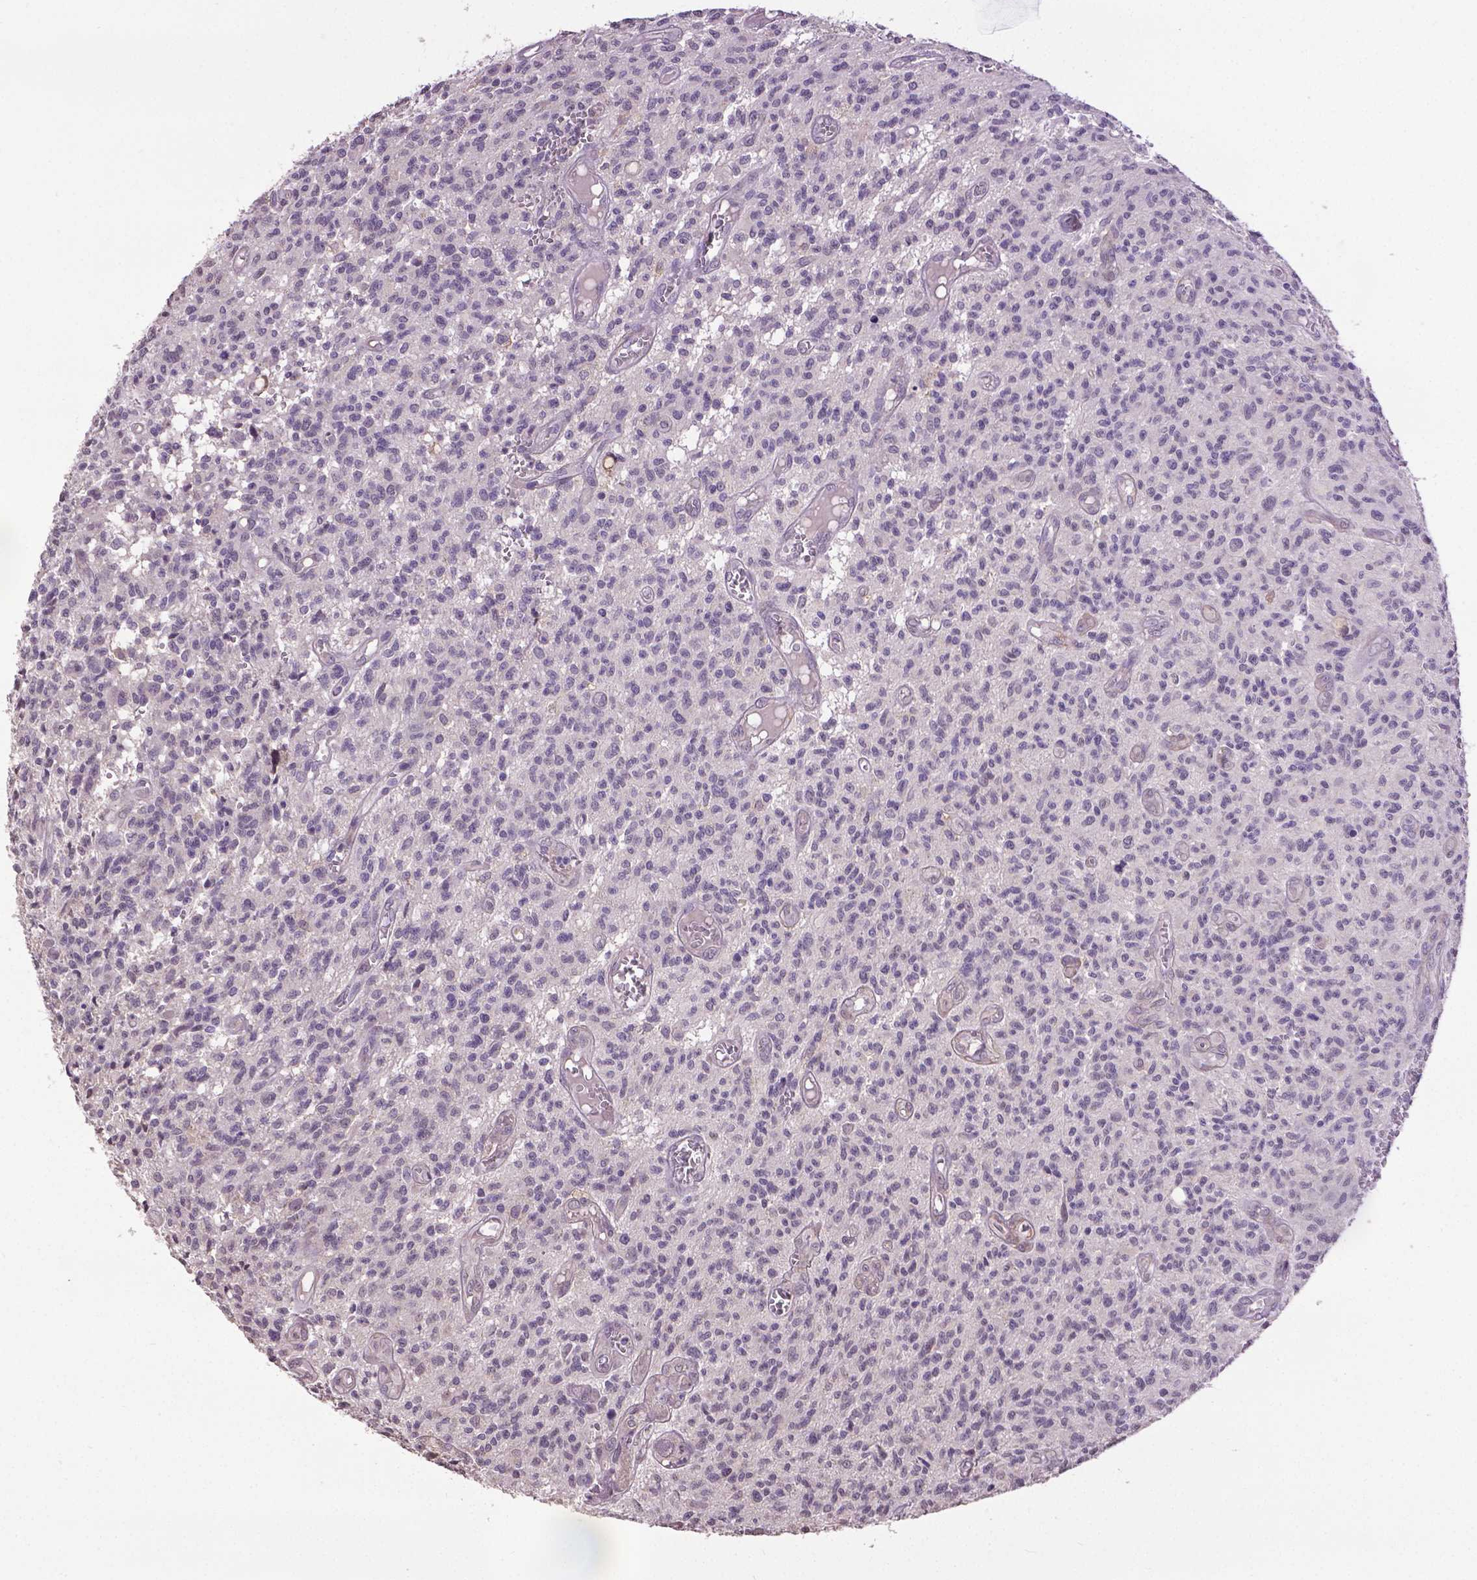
{"staining": {"intensity": "negative", "quantity": "none", "location": "none"}, "tissue": "glioma", "cell_type": "Tumor cells", "image_type": "cancer", "snomed": [{"axis": "morphology", "description": "Glioma, malignant, Low grade"}, {"axis": "topography", "description": "Brain"}], "caption": "High power microscopy photomicrograph of an IHC micrograph of malignant glioma (low-grade), revealing no significant staining in tumor cells.", "gene": "CPM", "patient": {"sex": "male", "age": 64}}